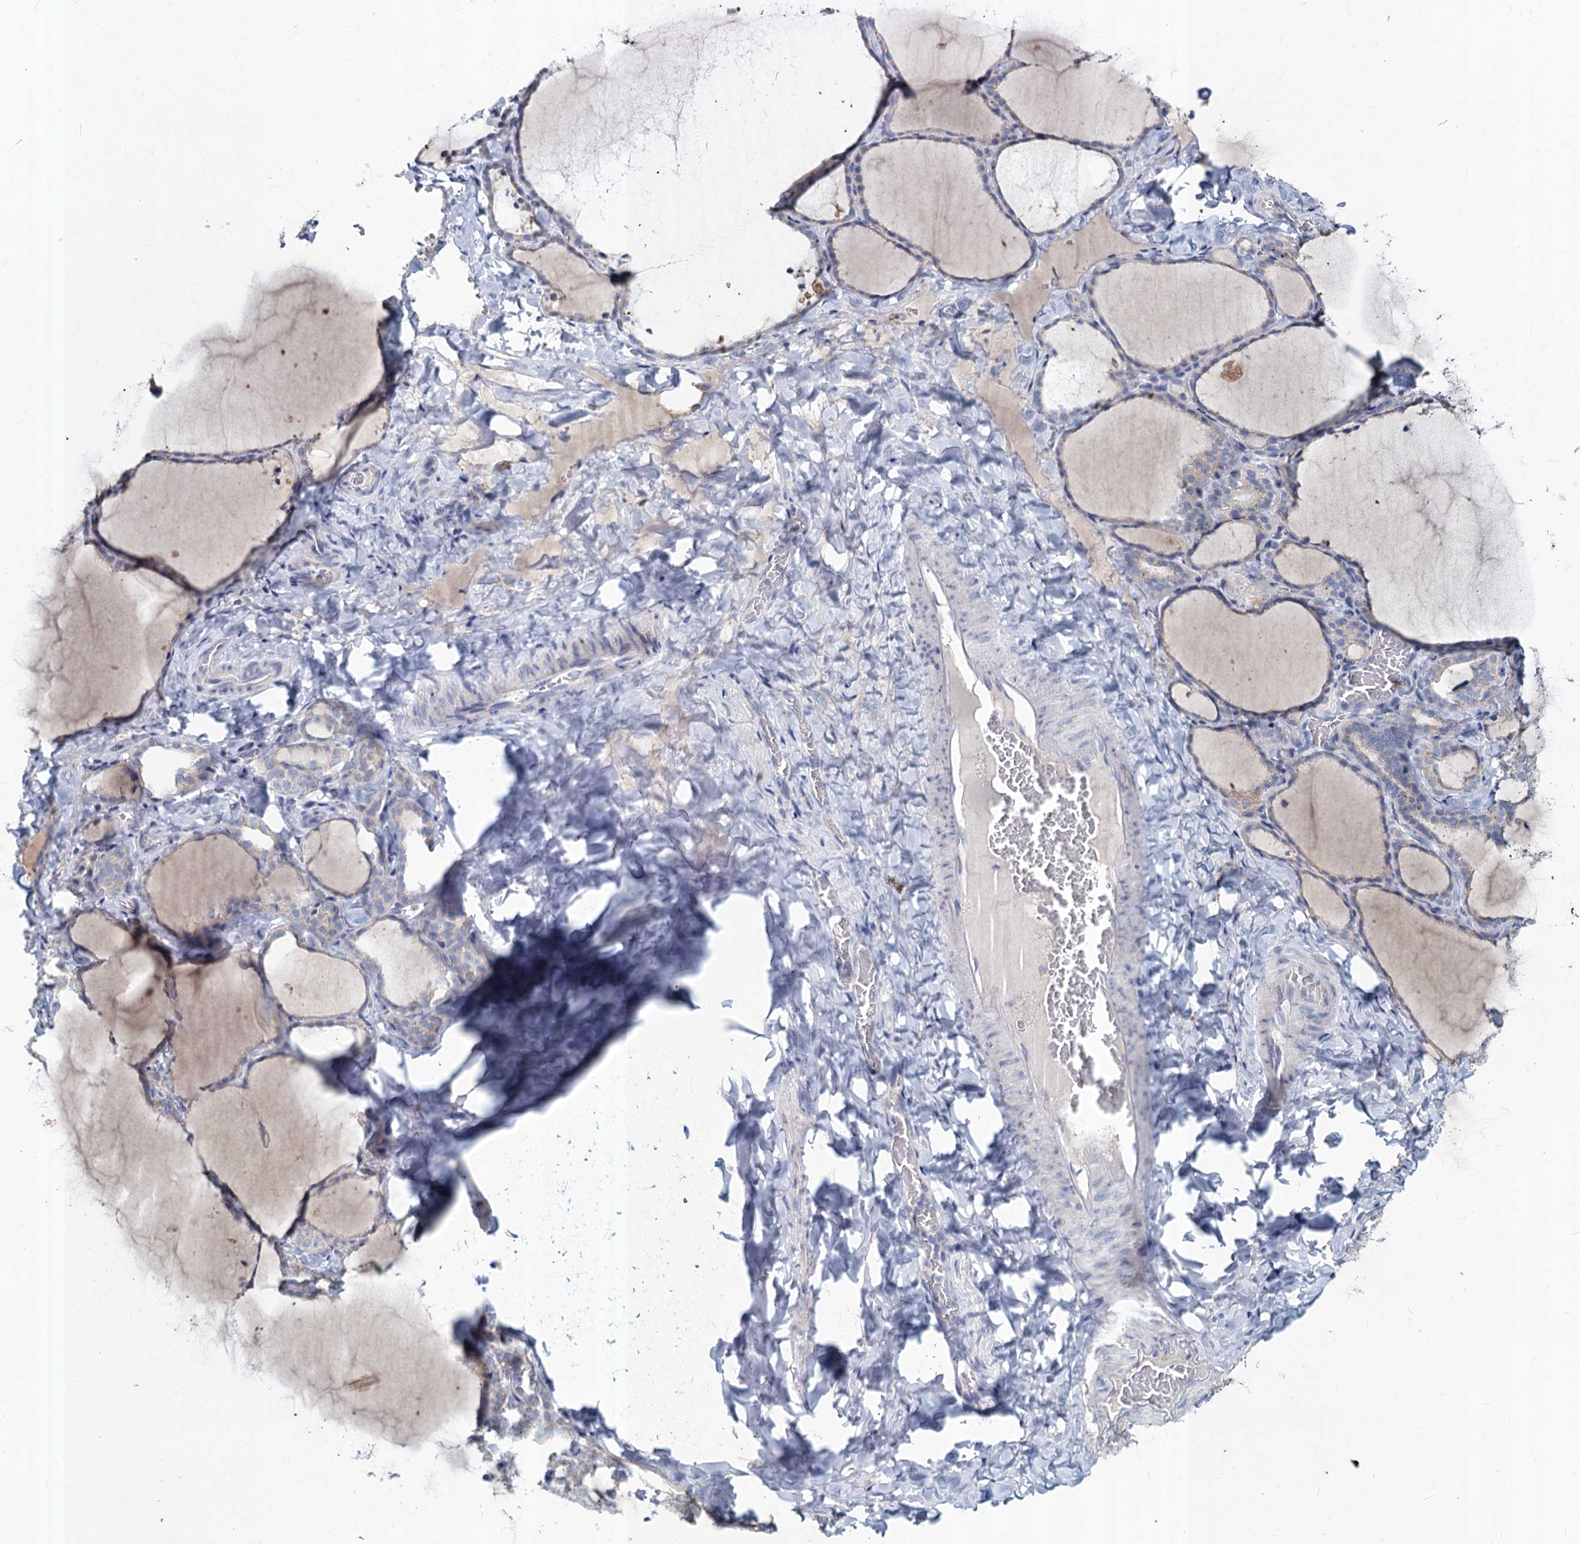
{"staining": {"intensity": "negative", "quantity": "none", "location": "none"}, "tissue": "thyroid gland", "cell_type": "Glandular cells", "image_type": "normal", "snomed": [{"axis": "morphology", "description": "Normal tissue, NOS"}, {"axis": "topography", "description": "Thyroid gland"}], "caption": "A photomicrograph of thyroid gland stained for a protein shows no brown staining in glandular cells. (DAB IHC, high magnification).", "gene": "TMX2", "patient": {"sex": "female", "age": 22}}